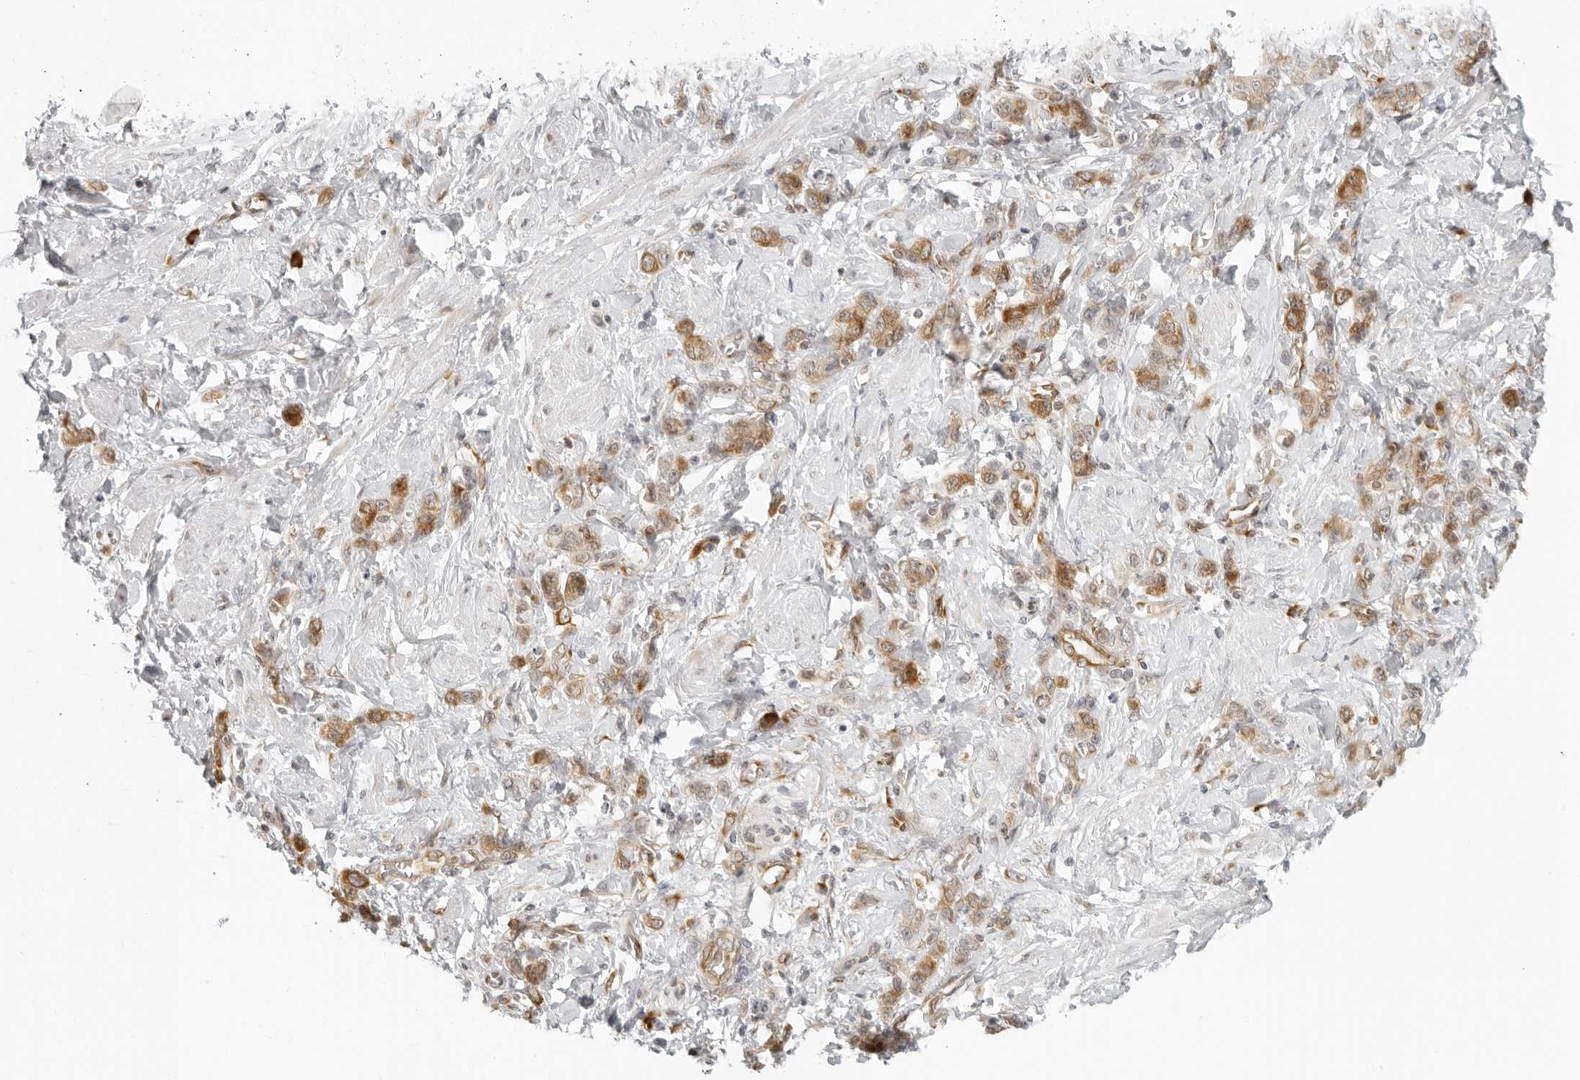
{"staining": {"intensity": "moderate", "quantity": ">75%", "location": "cytoplasmic/membranous"}, "tissue": "stomach cancer", "cell_type": "Tumor cells", "image_type": "cancer", "snomed": [{"axis": "morphology", "description": "Adenocarcinoma, NOS"}, {"axis": "topography", "description": "Stomach"}], "caption": "The photomicrograph reveals immunohistochemical staining of stomach cancer (adenocarcinoma). There is moderate cytoplasmic/membranous staining is identified in about >75% of tumor cells.", "gene": "EIF4G1", "patient": {"sex": "male", "age": 82}}